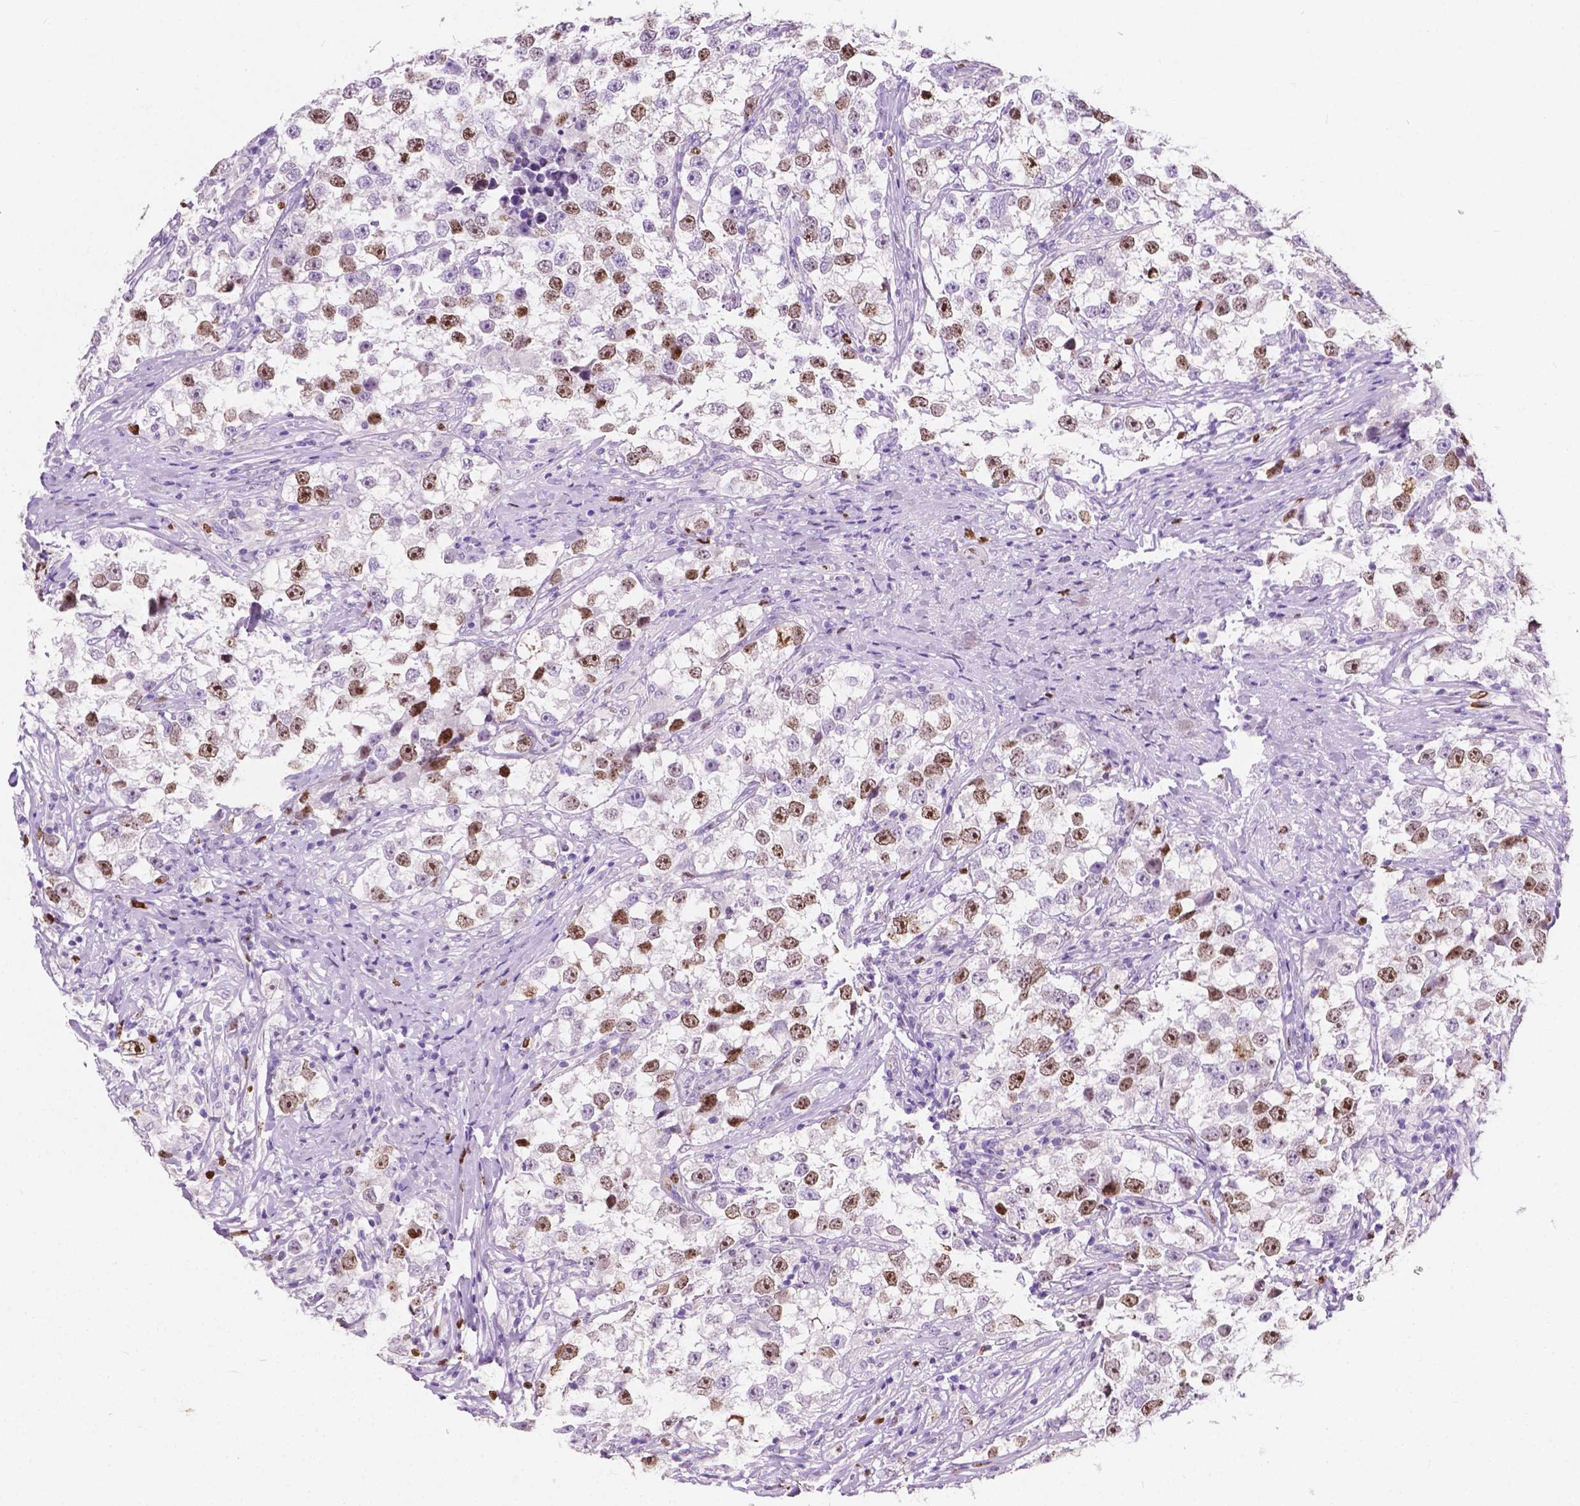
{"staining": {"intensity": "moderate", "quantity": "25%-75%", "location": "nuclear"}, "tissue": "testis cancer", "cell_type": "Tumor cells", "image_type": "cancer", "snomed": [{"axis": "morphology", "description": "Seminoma, NOS"}, {"axis": "topography", "description": "Testis"}], "caption": "An immunohistochemistry micrograph of neoplastic tissue is shown. Protein staining in brown labels moderate nuclear positivity in testis cancer (seminoma) within tumor cells. (DAB (3,3'-diaminobenzidine) = brown stain, brightfield microscopy at high magnification).", "gene": "SIAH2", "patient": {"sex": "male", "age": 46}}